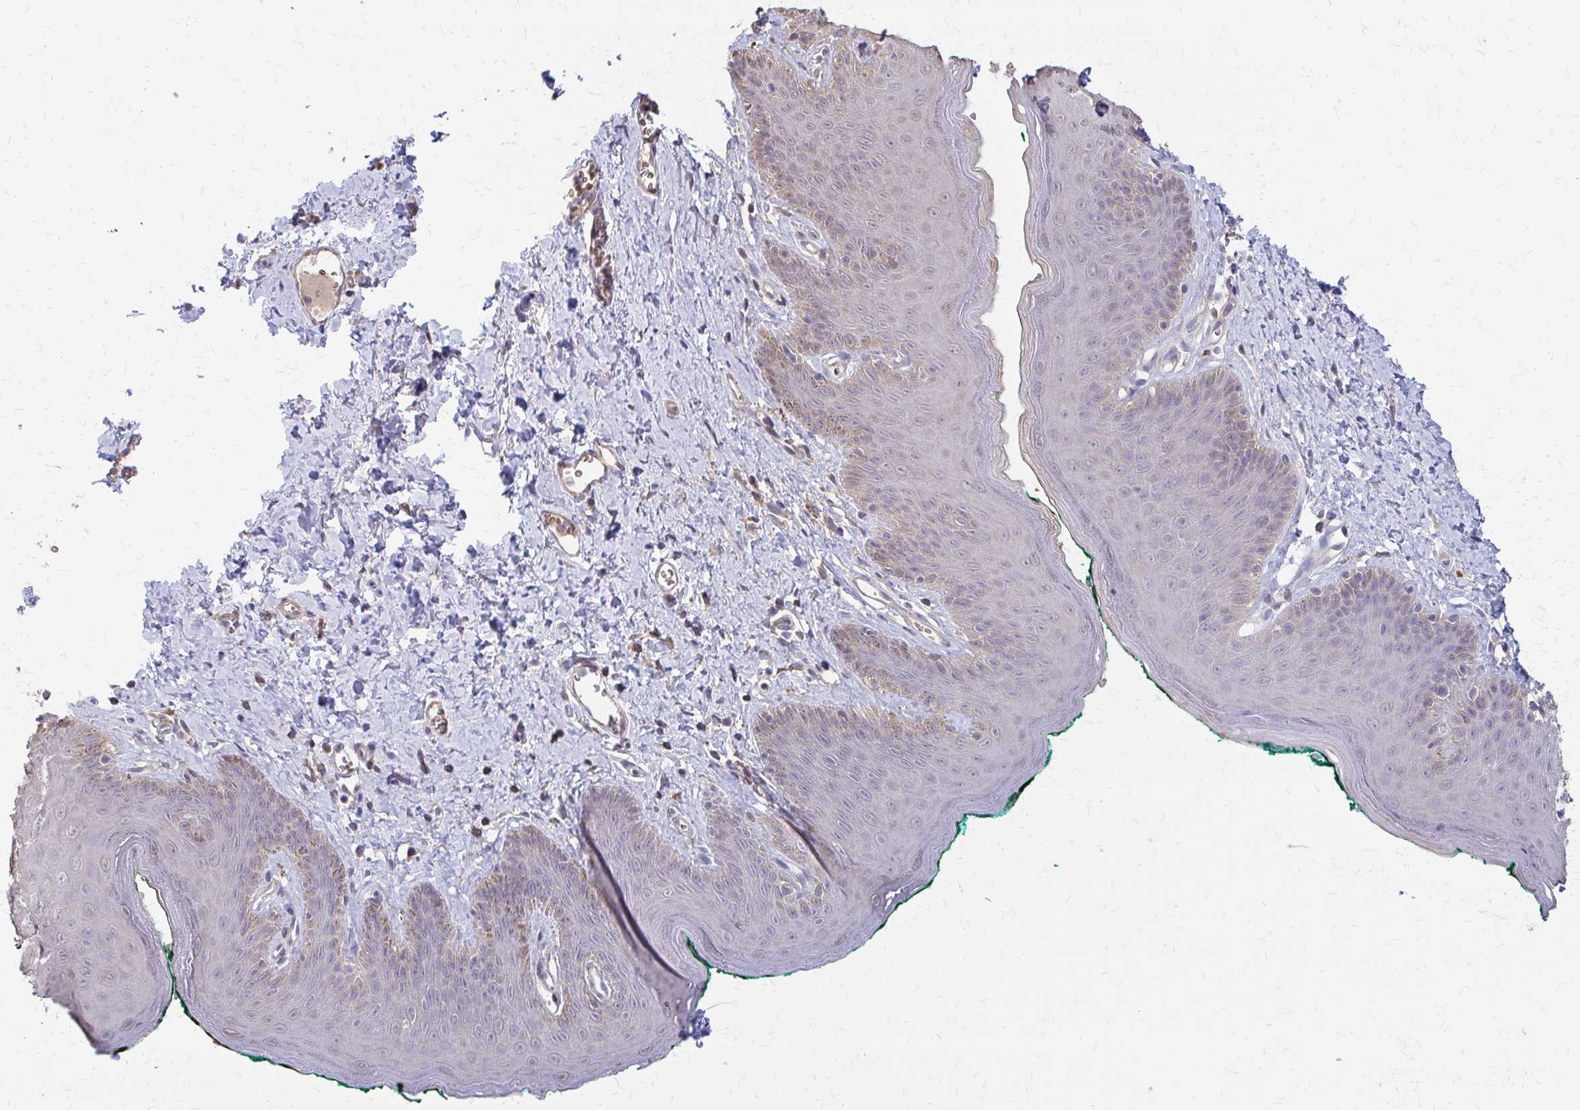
{"staining": {"intensity": "weak", "quantity": "<25%", "location": "cytoplasmic/membranous"}, "tissue": "skin", "cell_type": "Epidermal cells", "image_type": "normal", "snomed": [{"axis": "morphology", "description": "Normal tissue, NOS"}, {"axis": "topography", "description": "Vulva"}, {"axis": "topography", "description": "Peripheral nerve tissue"}], "caption": "Histopathology image shows no protein staining in epidermal cells of normal skin.", "gene": "IFI44L", "patient": {"sex": "female", "age": 66}}